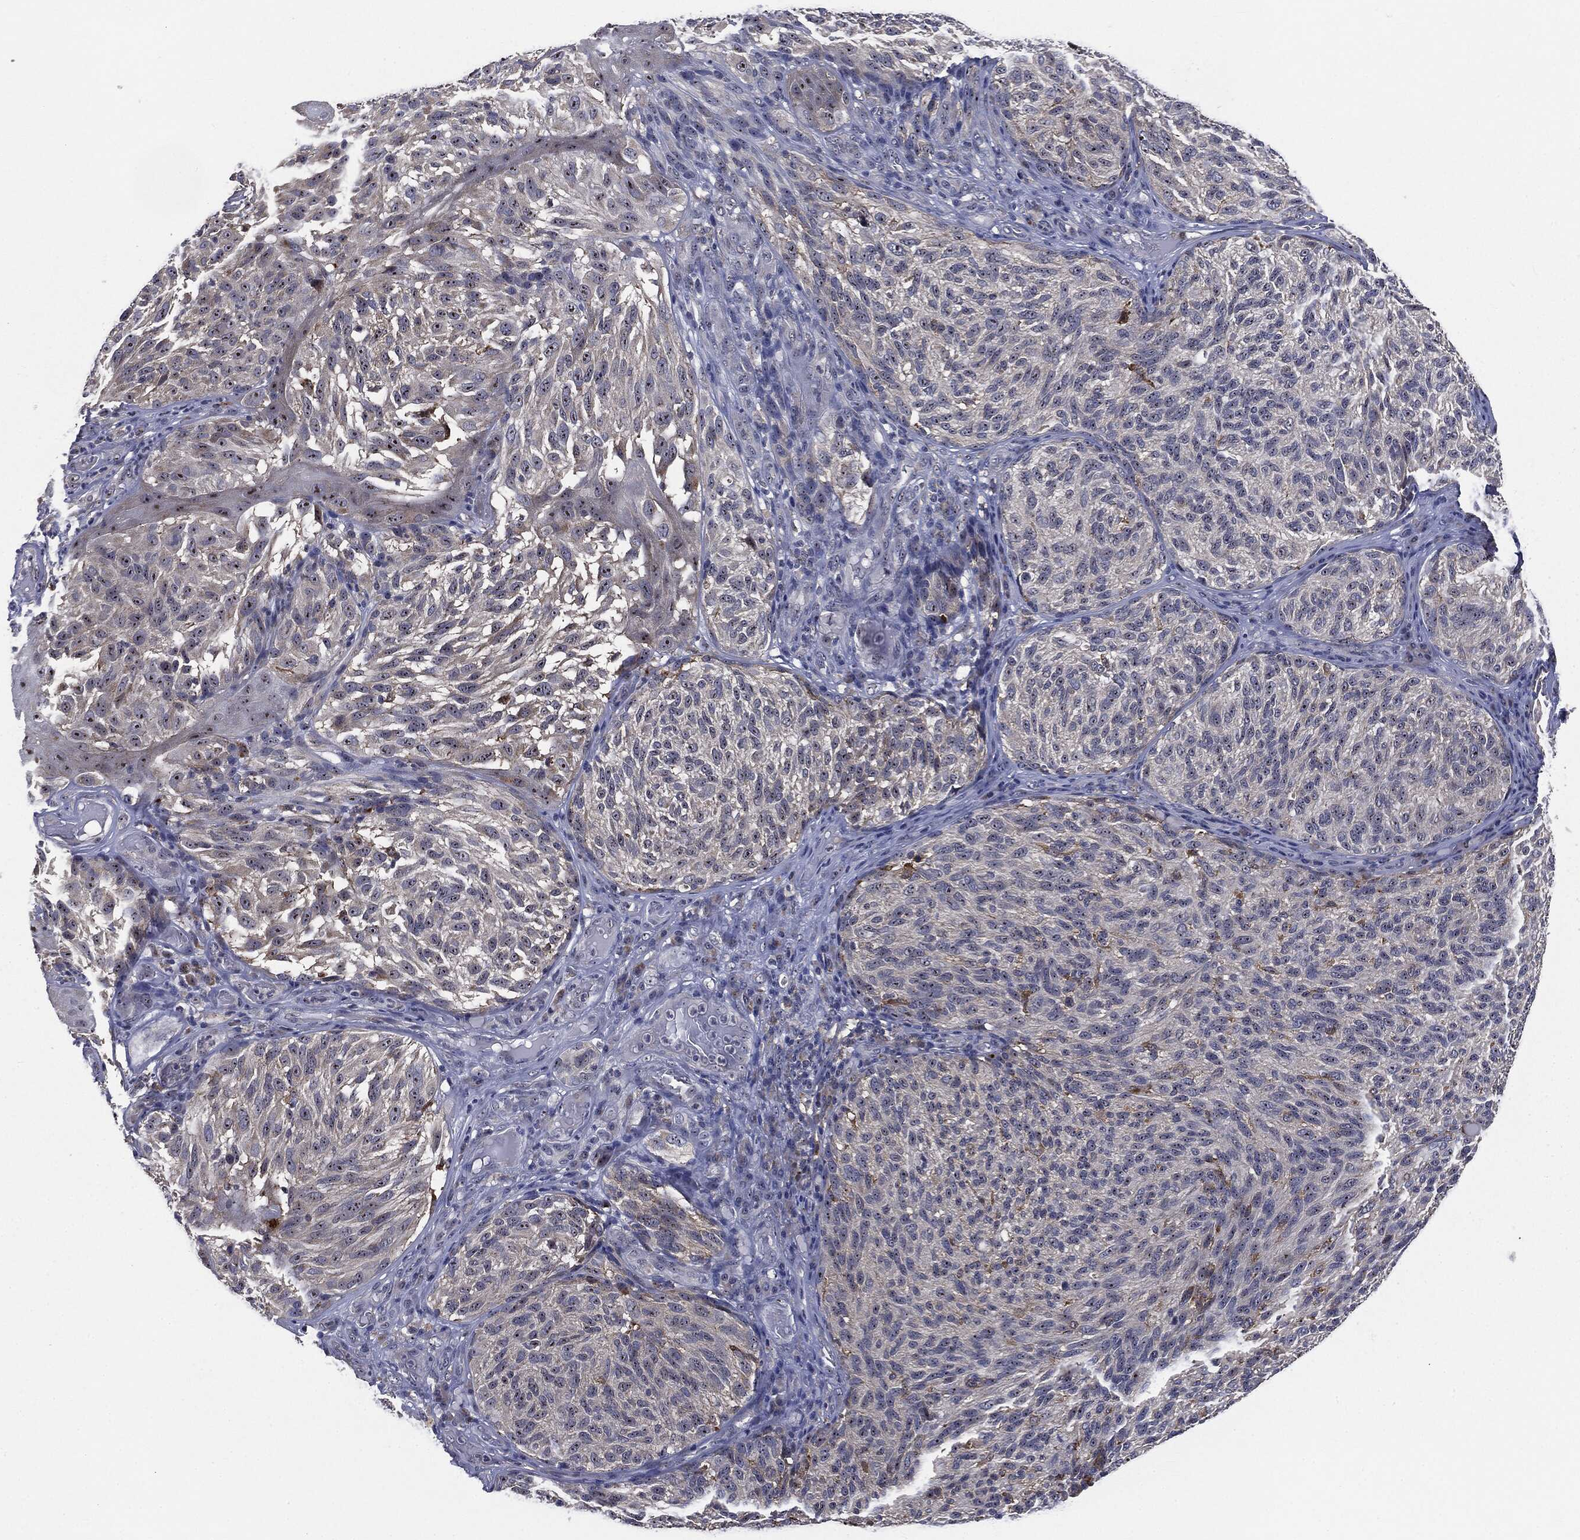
{"staining": {"intensity": "negative", "quantity": "none", "location": "none"}, "tissue": "melanoma", "cell_type": "Tumor cells", "image_type": "cancer", "snomed": [{"axis": "morphology", "description": "Malignant melanoma, NOS"}, {"axis": "topography", "description": "Skin"}], "caption": "Immunohistochemistry histopathology image of human malignant melanoma stained for a protein (brown), which exhibits no staining in tumor cells.", "gene": "TRMT1L", "patient": {"sex": "female", "age": 73}}